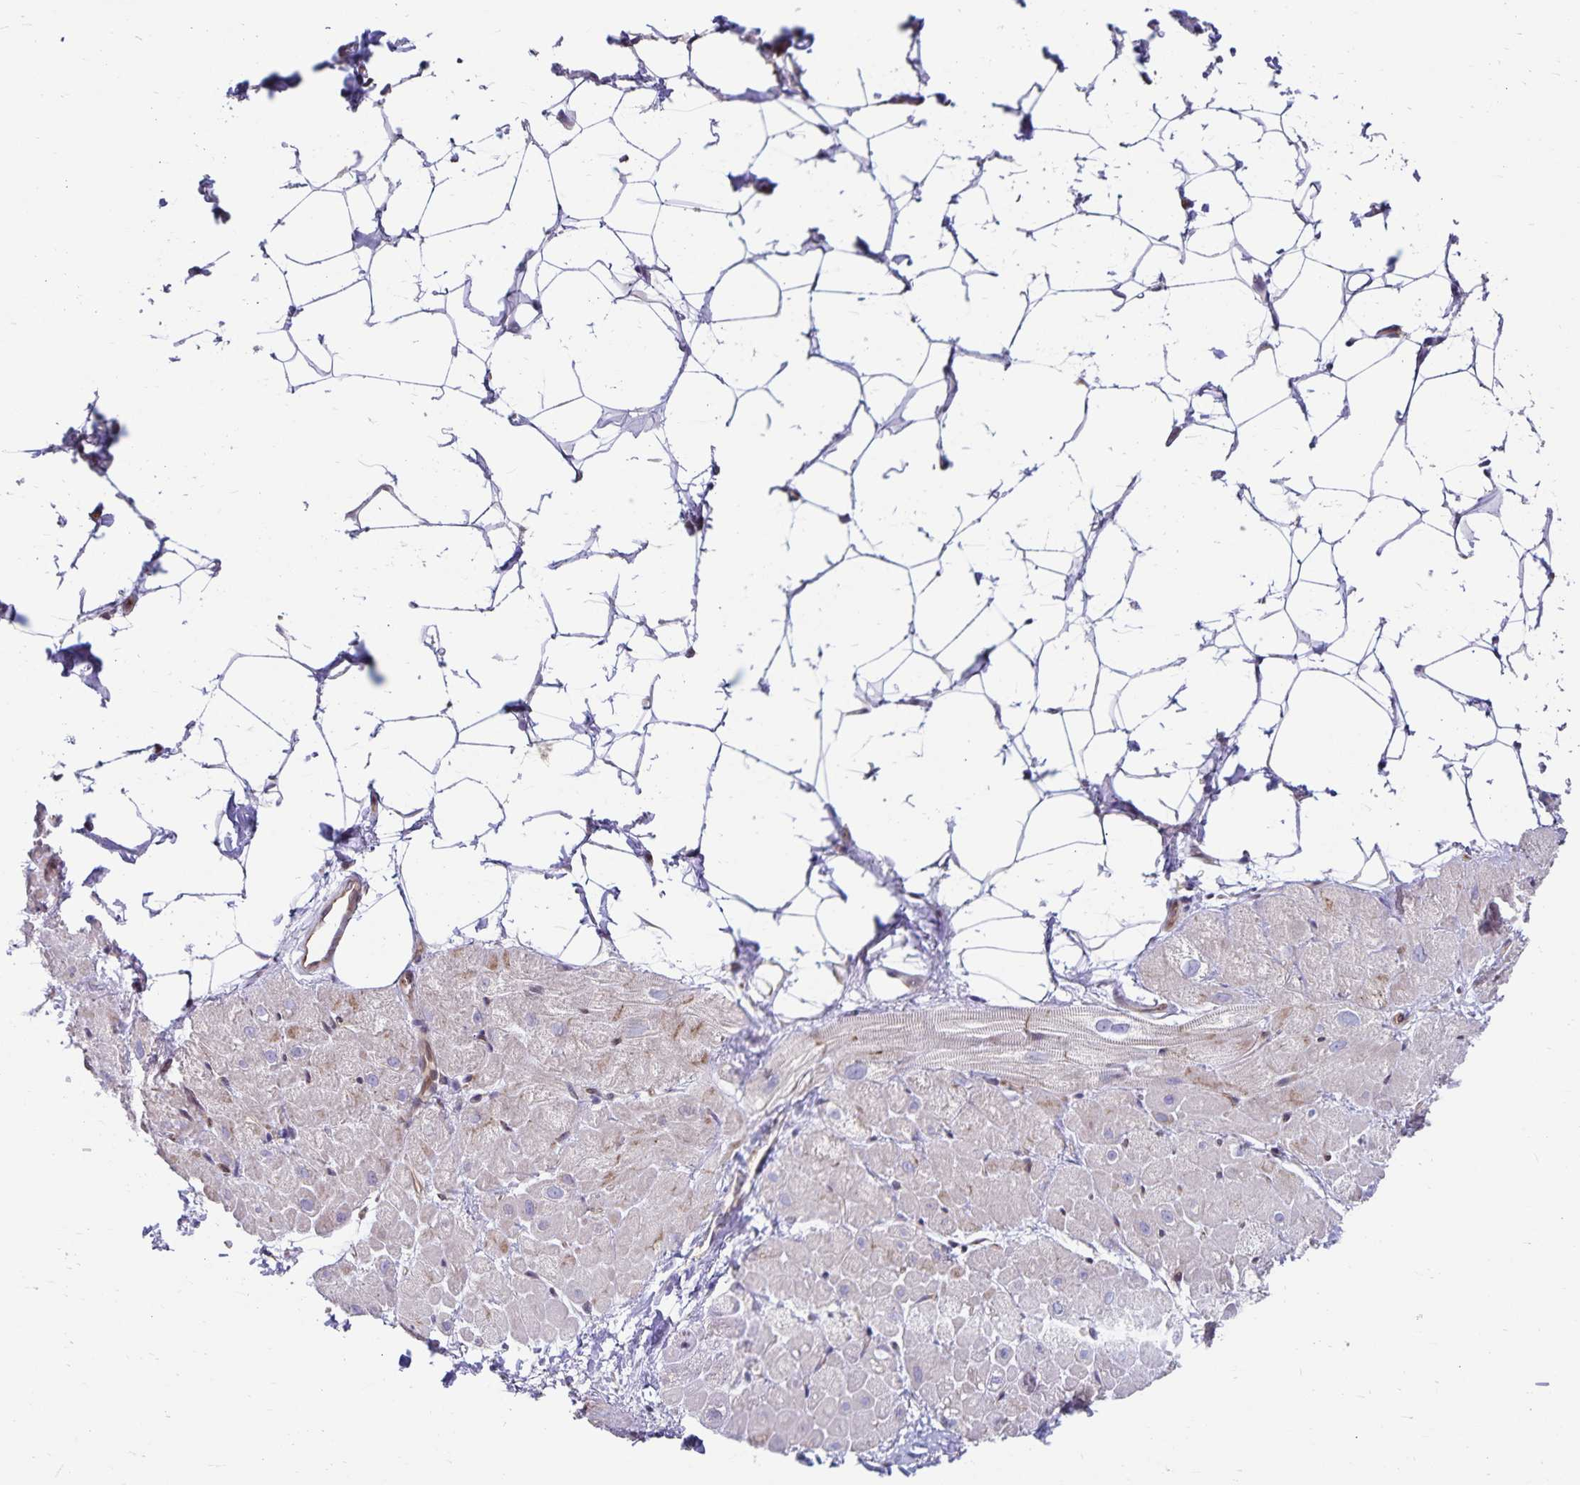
{"staining": {"intensity": "weak", "quantity": "25%-75%", "location": "cytoplasmic/membranous"}, "tissue": "heart muscle", "cell_type": "Cardiomyocytes", "image_type": "normal", "snomed": [{"axis": "morphology", "description": "Normal tissue, NOS"}, {"axis": "topography", "description": "Heart"}], "caption": "Protein expression analysis of unremarkable human heart muscle reveals weak cytoplasmic/membranous staining in approximately 25%-75% of cardiomyocytes.", "gene": "SEC62", "patient": {"sex": "male", "age": 62}}